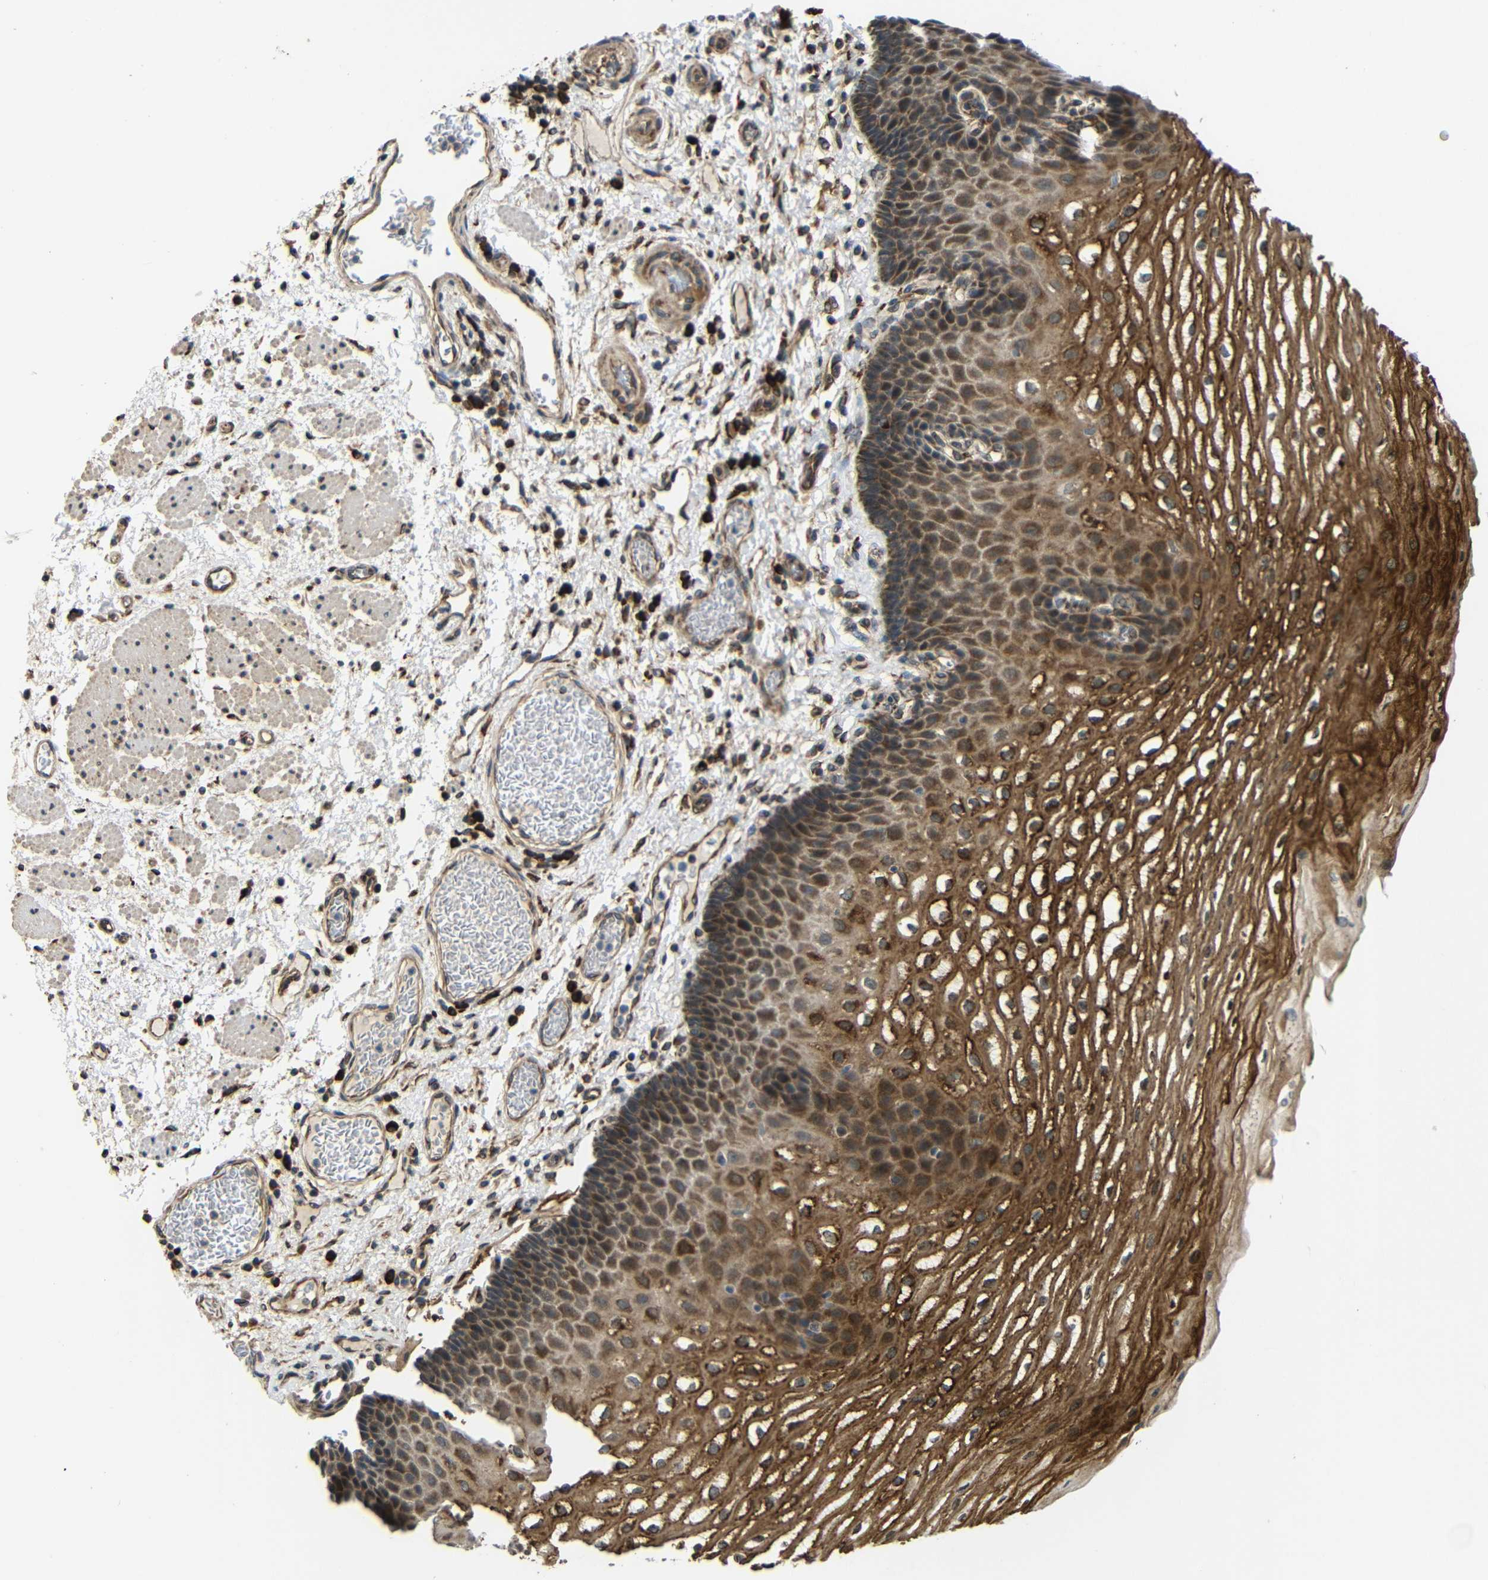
{"staining": {"intensity": "strong", "quantity": ">75%", "location": "cytoplasmic/membranous"}, "tissue": "esophagus", "cell_type": "Squamous epithelial cells", "image_type": "normal", "snomed": [{"axis": "morphology", "description": "Normal tissue, NOS"}, {"axis": "topography", "description": "Esophagus"}], "caption": "High-power microscopy captured an IHC histopathology image of unremarkable esophagus, revealing strong cytoplasmic/membranous staining in approximately >75% of squamous epithelial cells.", "gene": "KANK4", "patient": {"sex": "male", "age": 54}}